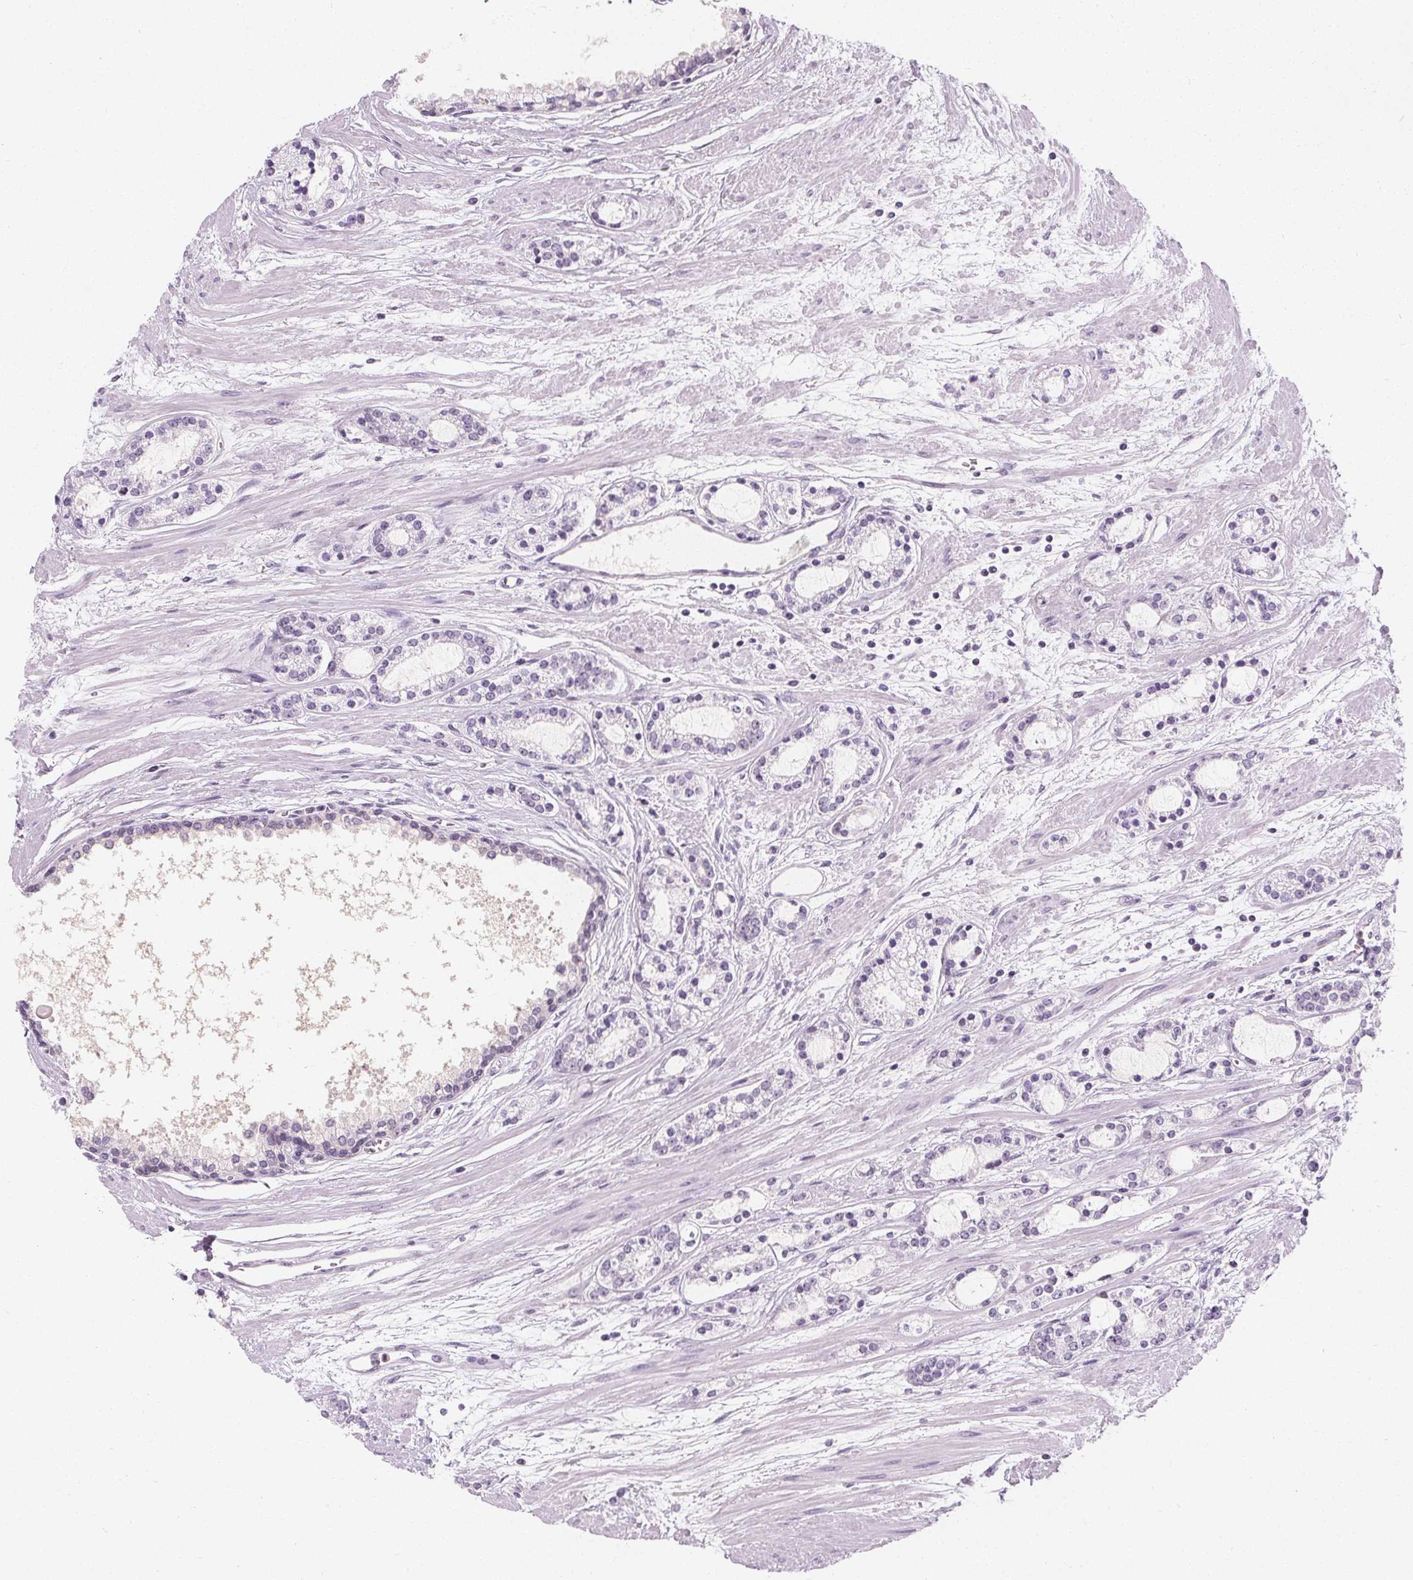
{"staining": {"intensity": "negative", "quantity": "none", "location": "none"}, "tissue": "prostate cancer", "cell_type": "Tumor cells", "image_type": "cancer", "snomed": [{"axis": "morphology", "description": "Adenocarcinoma, Medium grade"}, {"axis": "topography", "description": "Prostate"}], "caption": "Tumor cells are negative for brown protein staining in prostate cancer. (Immunohistochemistry (ihc), brightfield microscopy, high magnification).", "gene": "UGP2", "patient": {"sex": "male", "age": 57}}